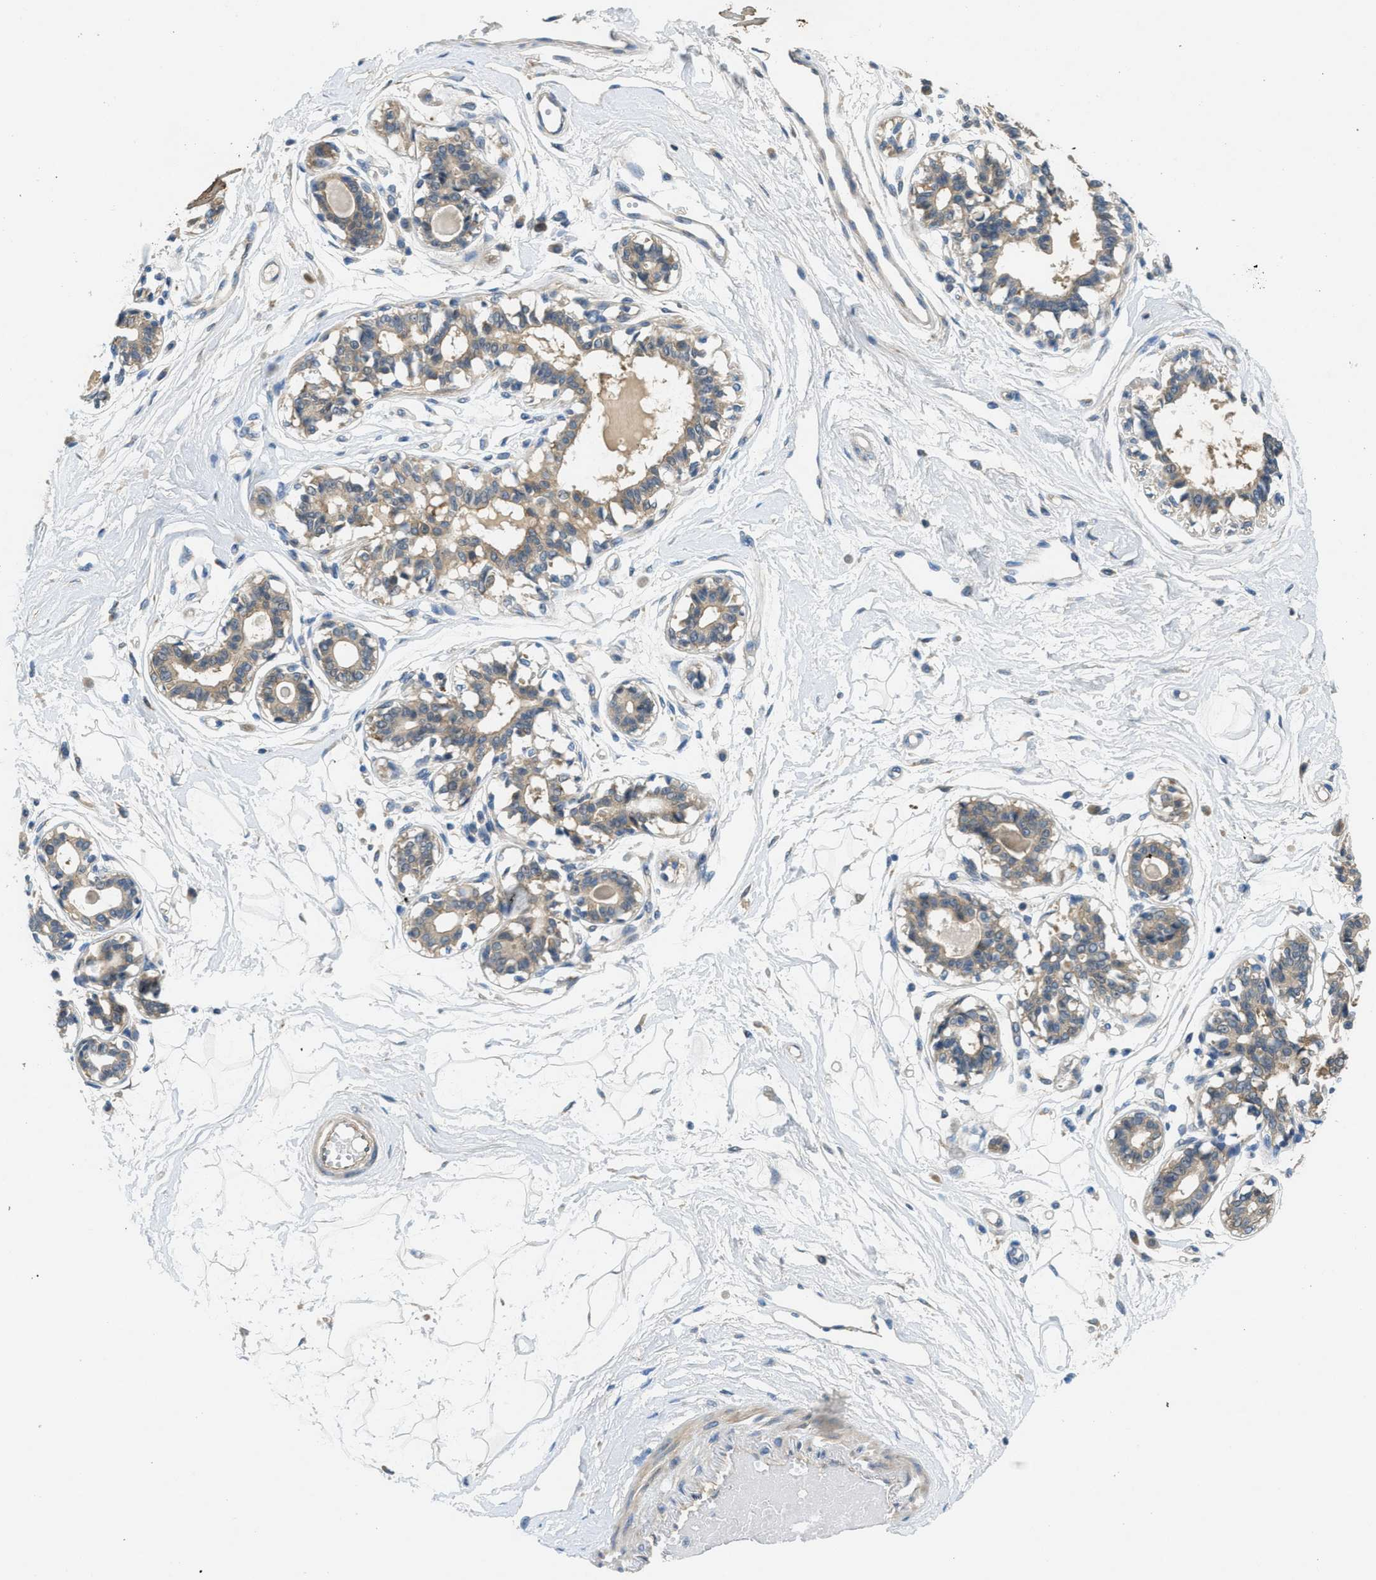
{"staining": {"intensity": "negative", "quantity": "none", "location": "none"}, "tissue": "breast", "cell_type": "Adipocytes", "image_type": "normal", "snomed": [{"axis": "morphology", "description": "Normal tissue, NOS"}, {"axis": "topography", "description": "Breast"}], "caption": "Immunohistochemistry of unremarkable human breast shows no expression in adipocytes.", "gene": "RIPK2", "patient": {"sex": "female", "age": 45}}